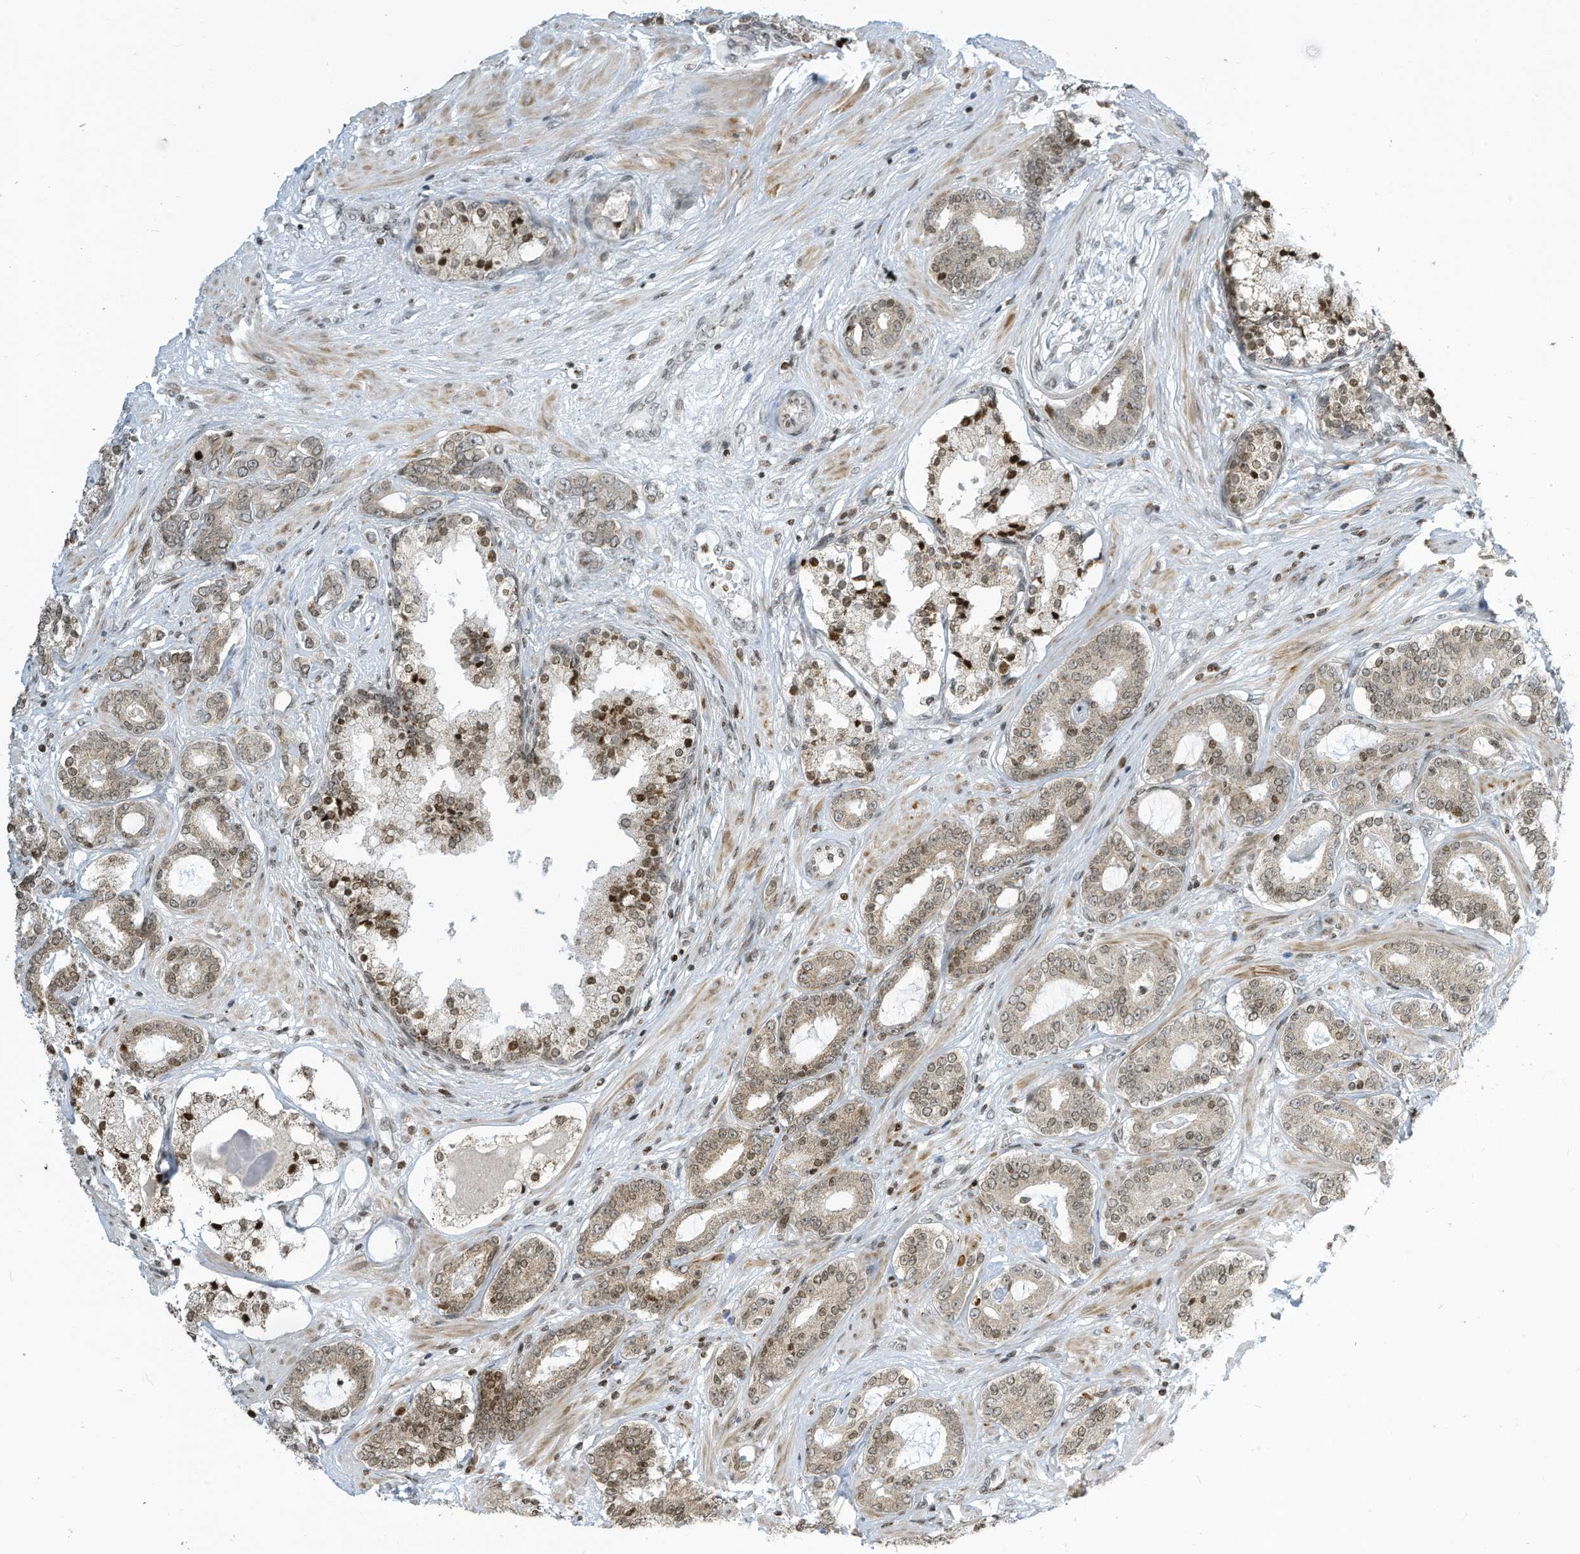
{"staining": {"intensity": "weak", "quantity": "25%-75%", "location": "nuclear"}, "tissue": "prostate cancer", "cell_type": "Tumor cells", "image_type": "cancer", "snomed": [{"axis": "morphology", "description": "Adenocarcinoma, High grade"}, {"axis": "topography", "description": "Prostate"}], "caption": "Human prostate high-grade adenocarcinoma stained for a protein (brown) demonstrates weak nuclear positive expression in about 25%-75% of tumor cells.", "gene": "ADI1", "patient": {"sex": "male", "age": 58}}